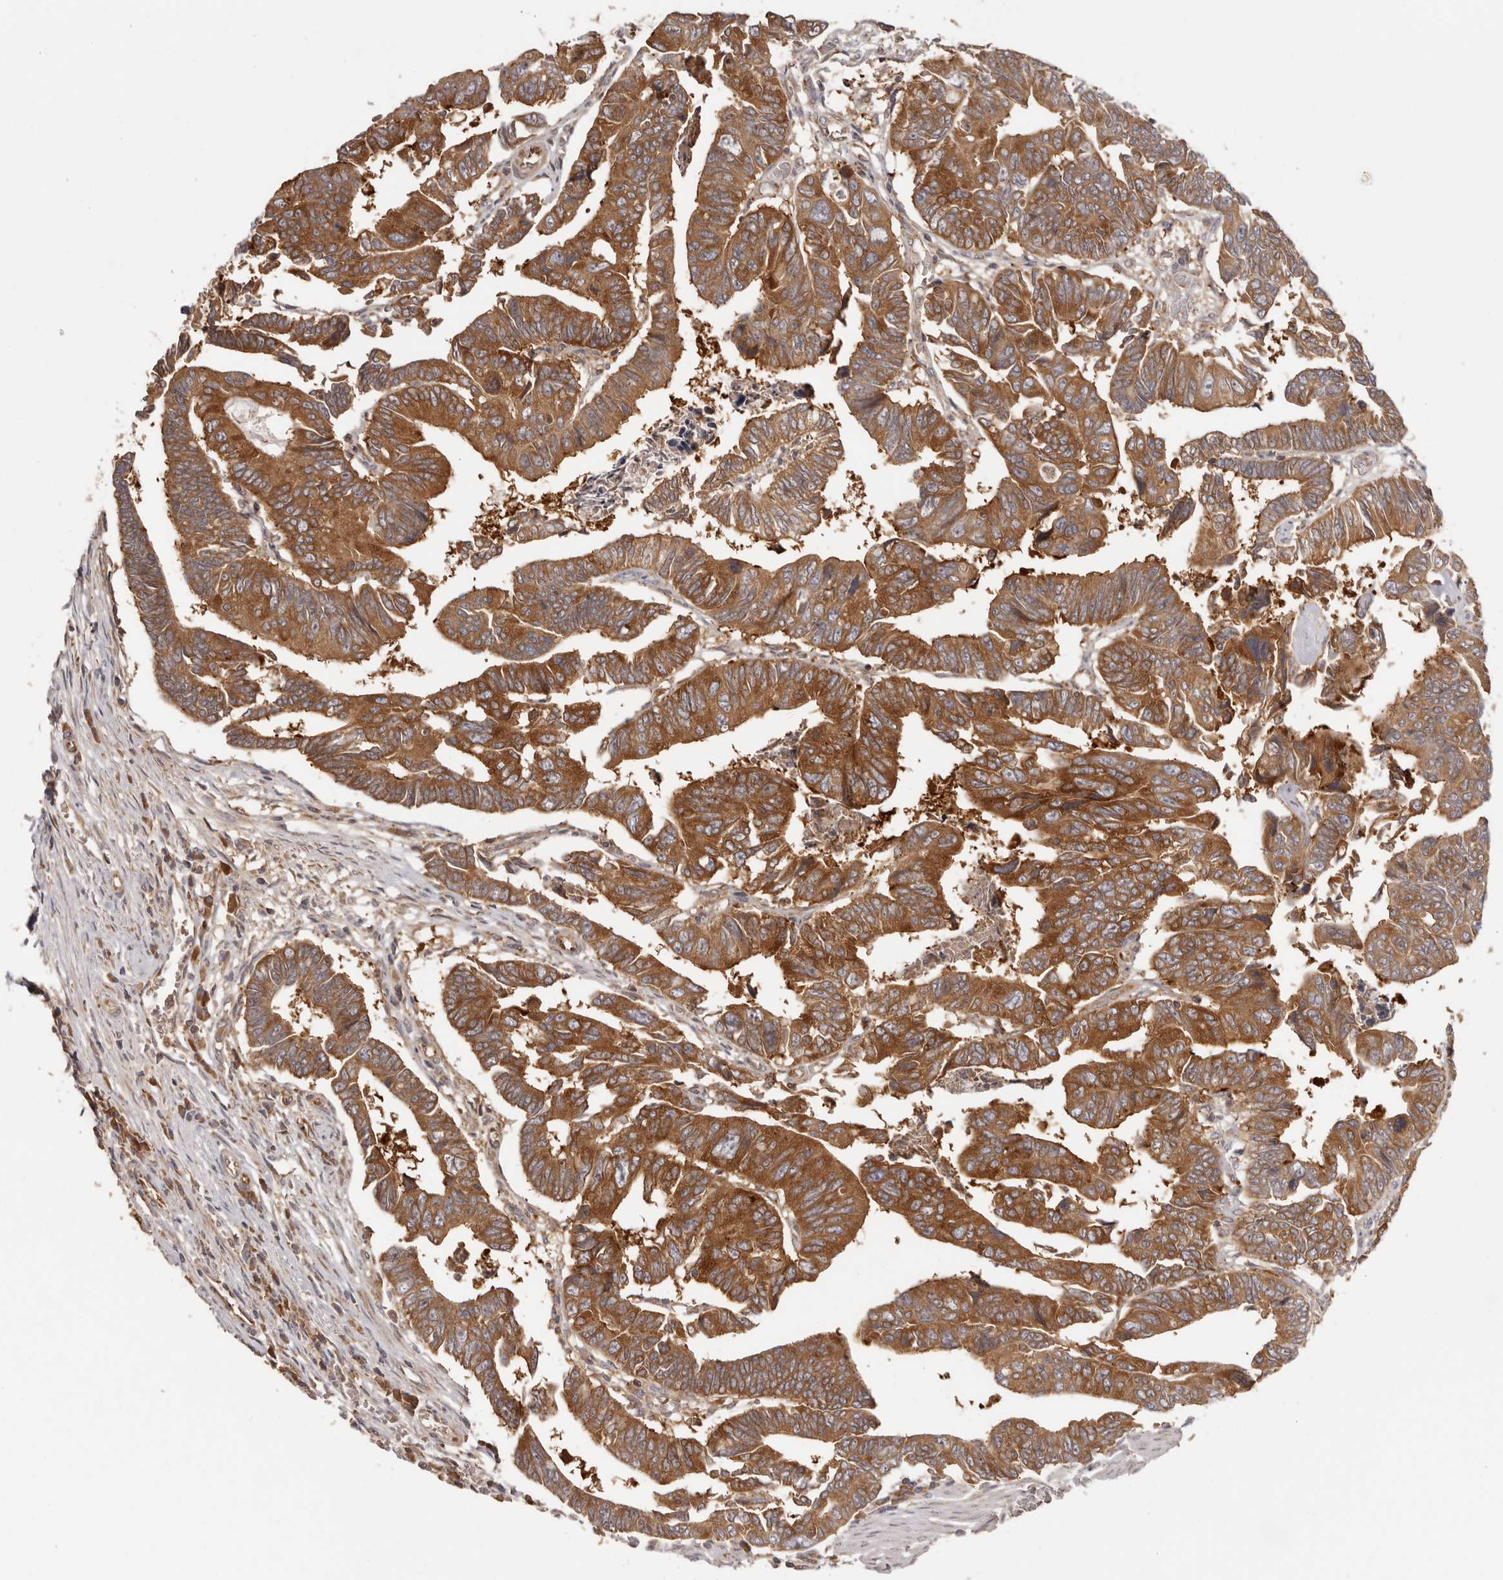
{"staining": {"intensity": "strong", "quantity": ">75%", "location": "cytoplasmic/membranous"}, "tissue": "colorectal cancer", "cell_type": "Tumor cells", "image_type": "cancer", "snomed": [{"axis": "morphology", "description": "Adenocarcinoma, NOS"}, {"axis": "topography", "description": "Rectum"}], "caption": "Tumor cells reveal high levels of strong cytoplasmic/membranous staining in about >75% of cells in human adenocarcinoma (colorectal).", "gene": "EEF1E1", "patient": {"sex": "female", "age": 65}}